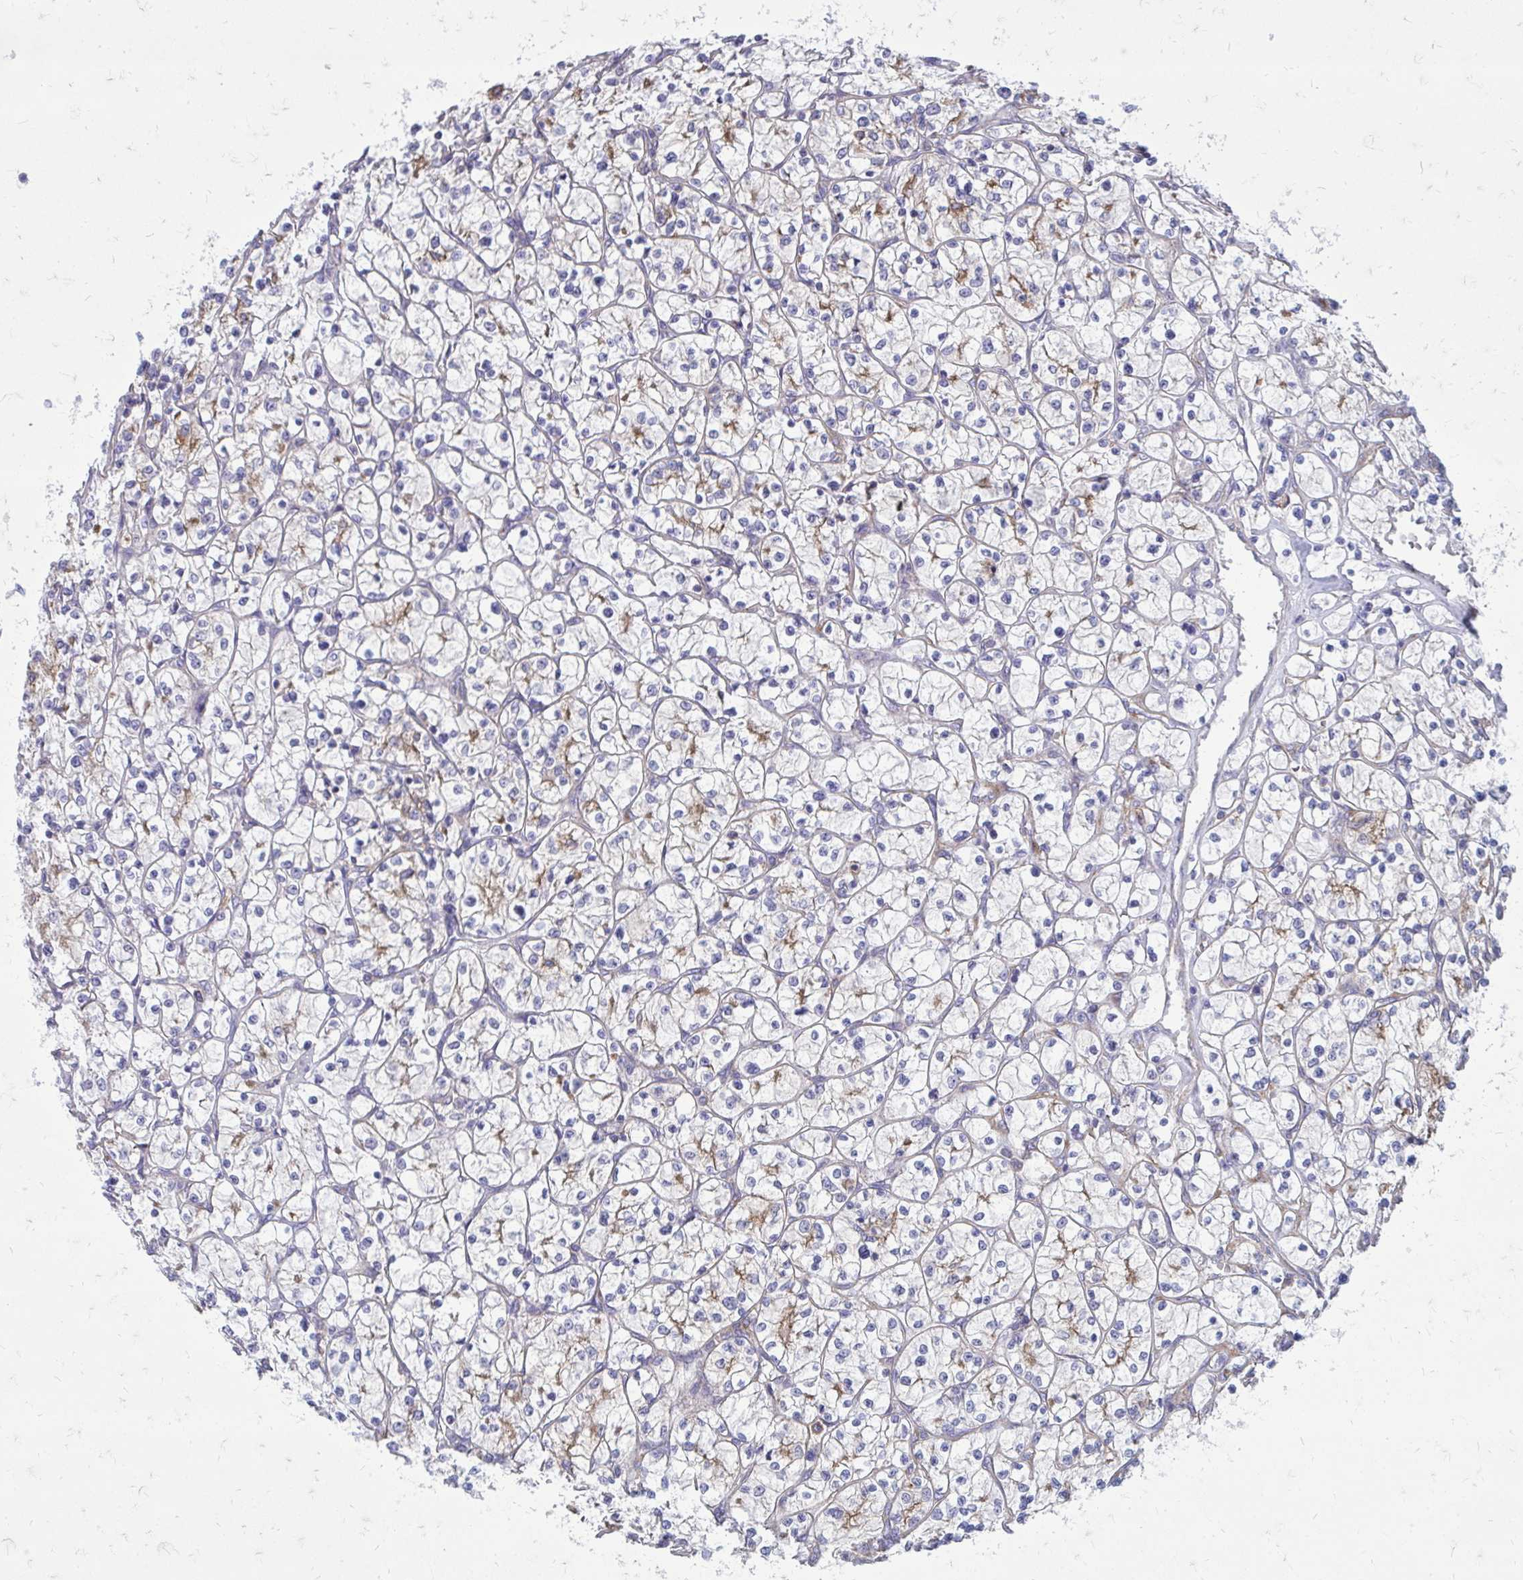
{"staining": {"intensity": "weak", "quantity": "<25%", "location": "cytoplasmic/membranous"}, "tissue": "renal cancer", "cell_type": "Tumor cells", "image_type": "cancer", "snomed": [{"axis": "morphology", "description": "Adenocarcinoma, NOS"}, {"axis": "topography", "description": "Kidney"}], "caption": "This is an immunohistochemistry (IHC) image of renal adenocarcinoma. There is no staining in tumor cells.", "gene": "CLTA", "patient": {"sex": "female", "age": 64}}